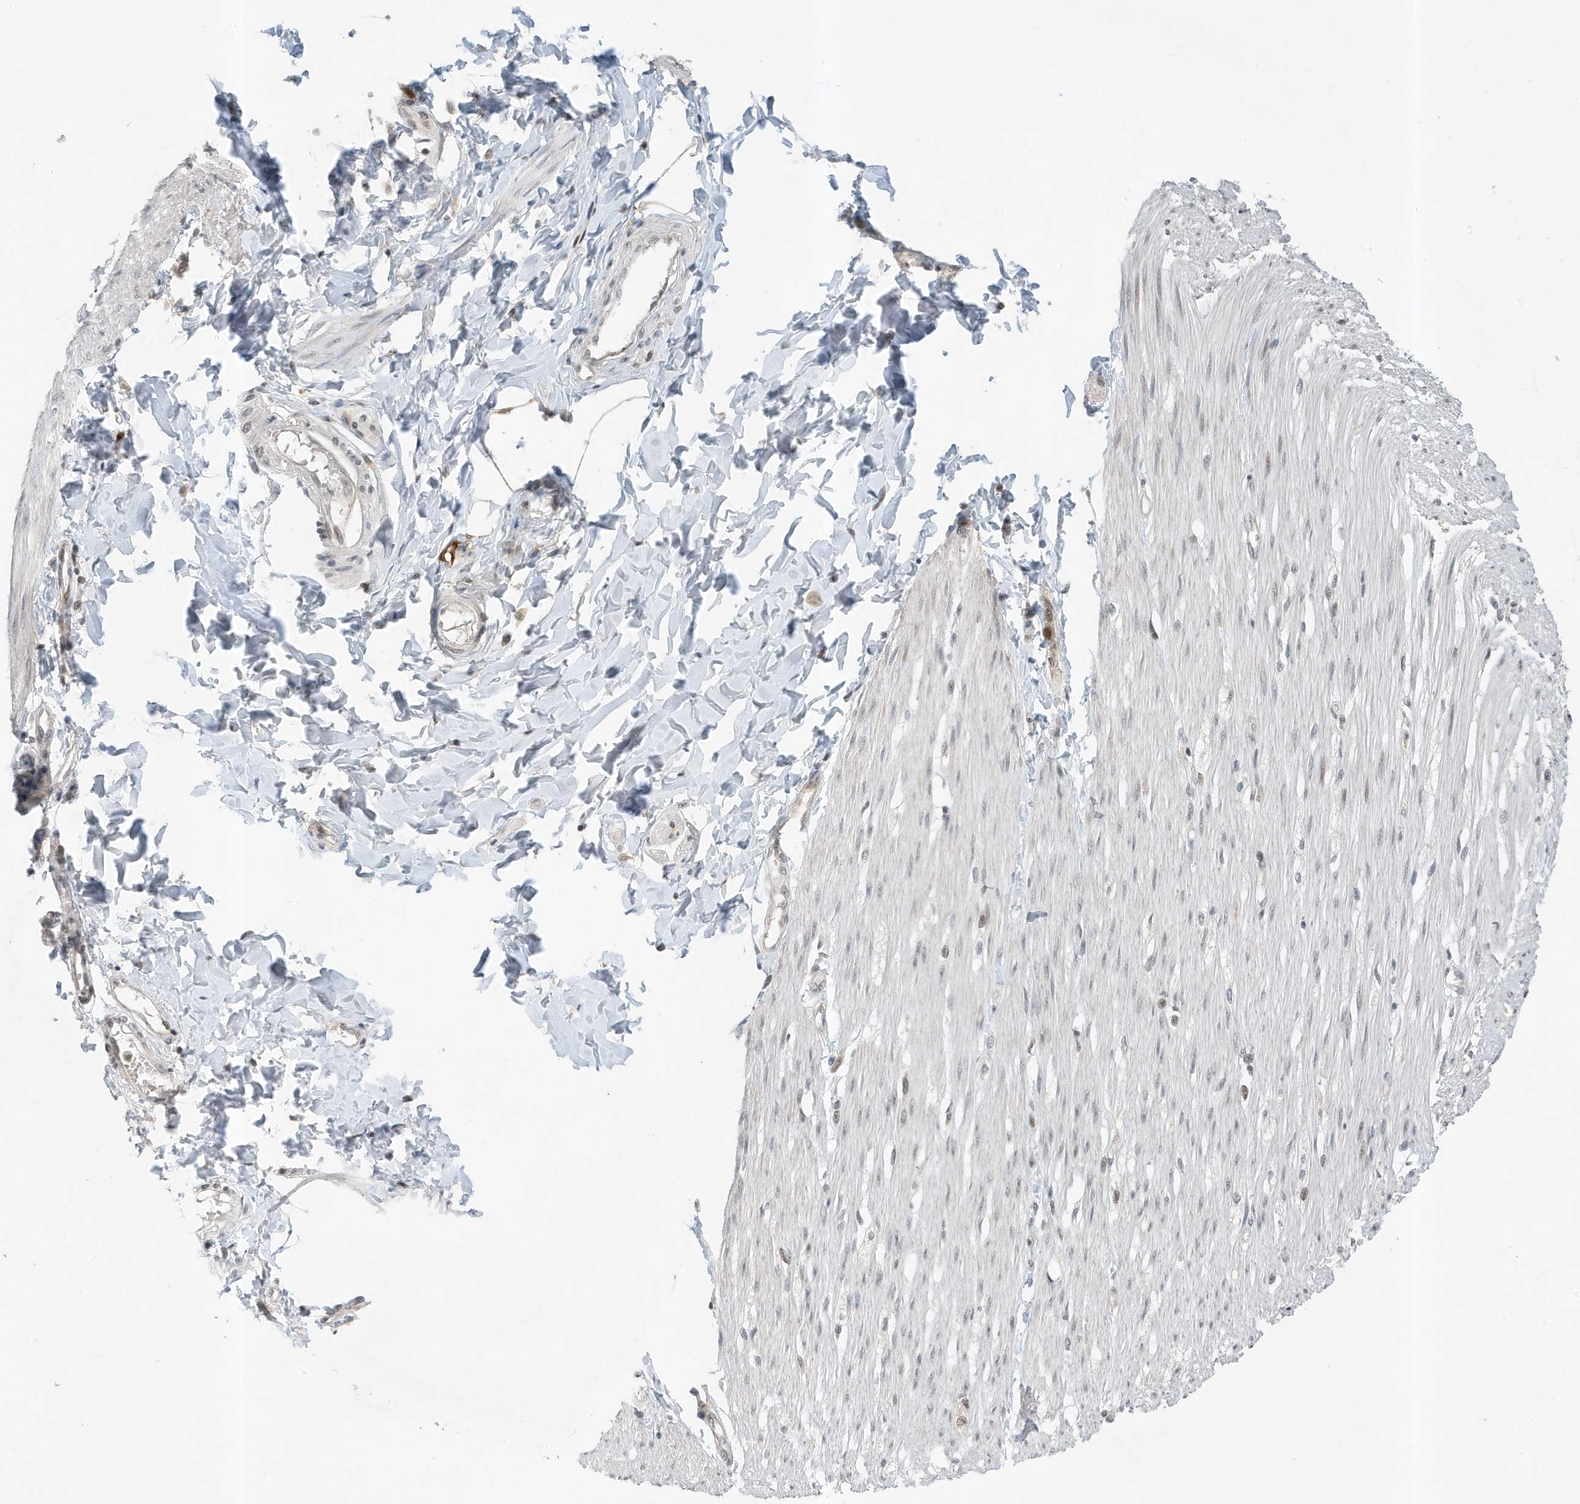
{"staining": {"intensity": "negative", "quantity": "none", "location": "none"}, "tissue": "smooth muscle", "cell_type": "Smooth muscle cells", "image_type": "normal", "snomed": [{"axis": "morphology", "description": "Normal tissue, NOS"}, {"axis": "morphology", "description": "Adenocarcinoma, NOS"}, {"axis": "topography", "description": "Colon"}, {"axis": "topography", "description": "Peripheral nerve tissue"}], "caption": "A high-resolution histopathology image shows immunohistochemistry staining of normal smooth muscle, which demonstrates no significant expression in smooth muscle cells. (DAB IHC, high magnification).", "gene": "MAST3", "patient": {"sex": "male", "age": 14}}